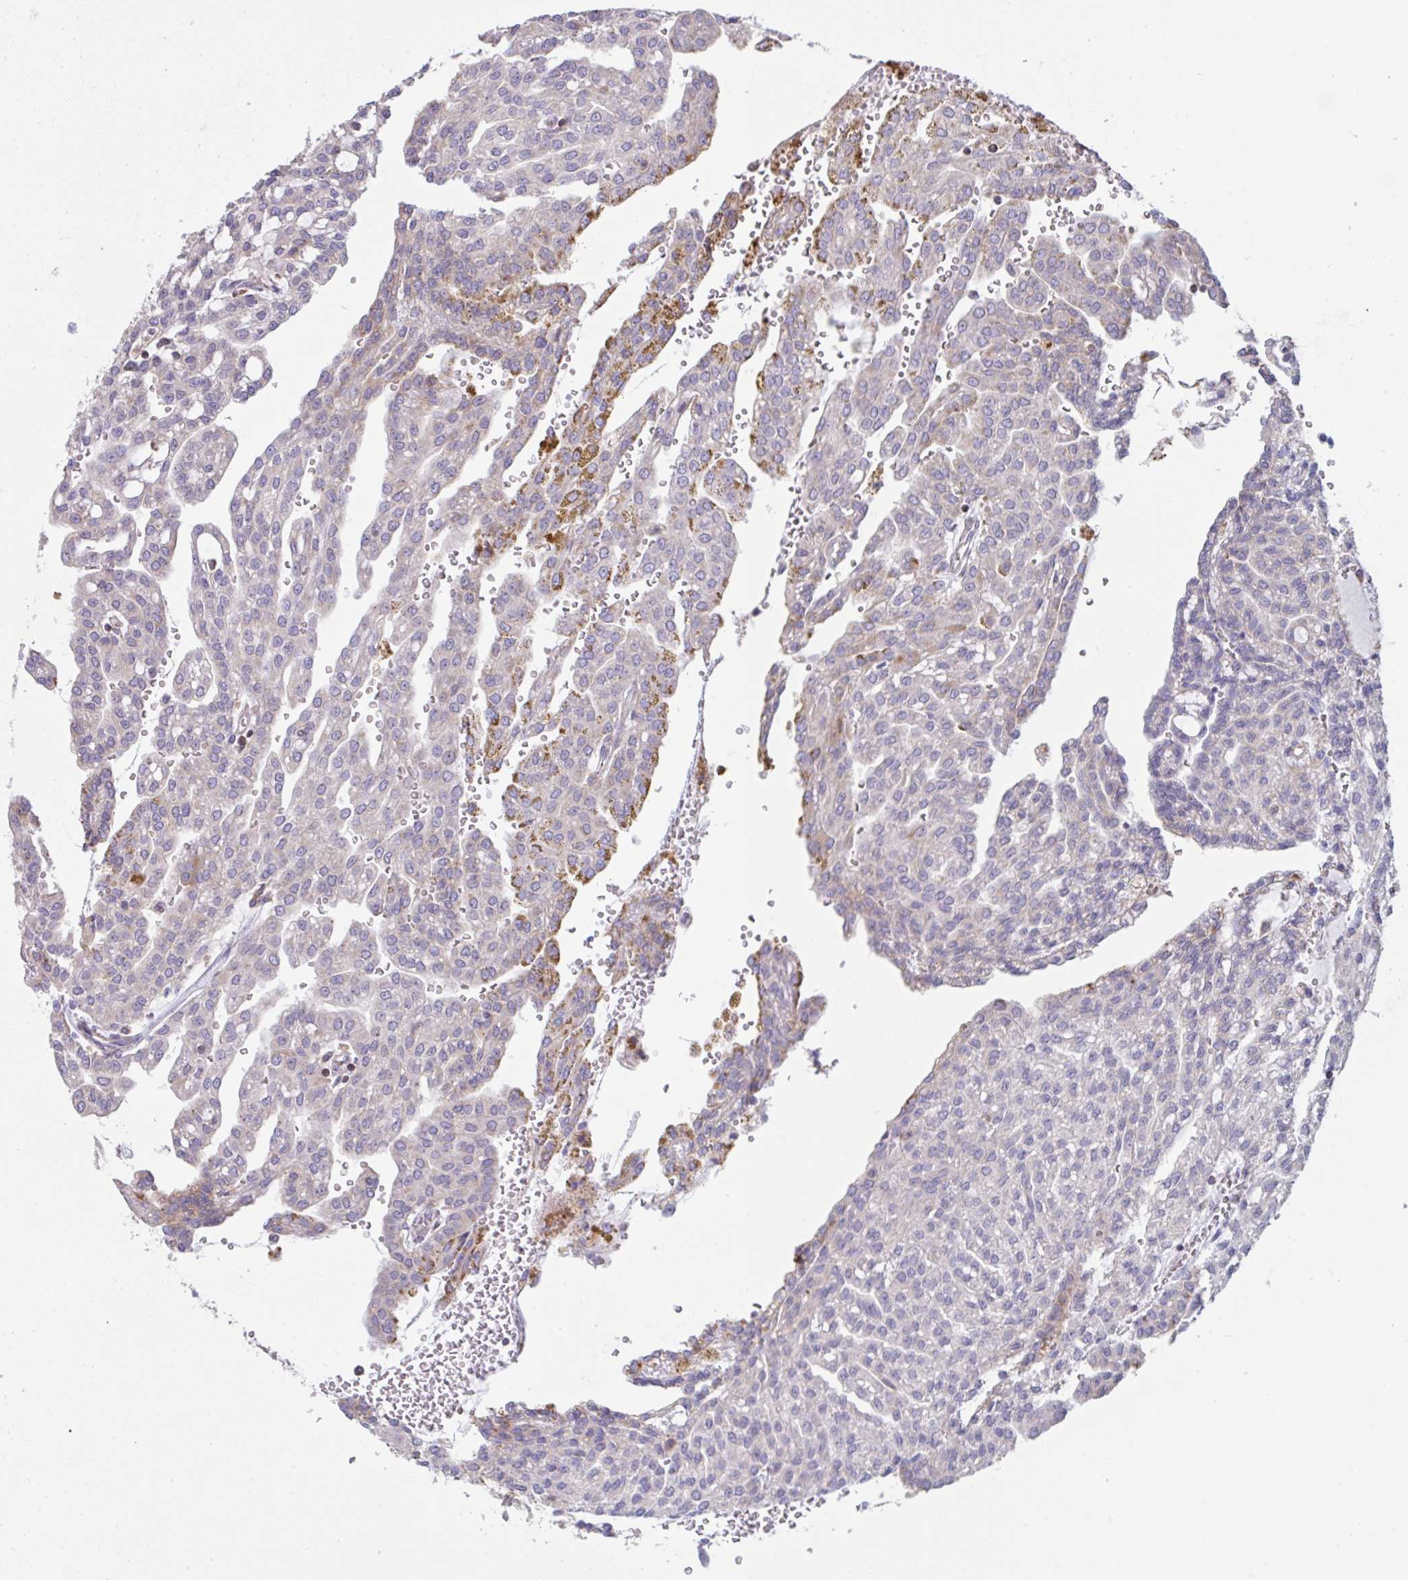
{"staining": {"intensity": "moderate", "quantity": "<25%", "location": "cytoplasmic/membranous"}, "tissue": "renal cancer", "cell_type": "Tumor cells", "image_type": "cancer", "snomed": [{"axis": "morphology", "description": "Adenocarcinoma, NOS"}, {"axis": "topography", "description": "Kidney"}], "caption": "Renal adenocarcinoma stained with DAB immunohistochemistry (IHC) displays low levels of moderate cytoplasmic/membranous staining in approximately <25% of tumor cells.", "gene": "MICOS10", "patient": {"sex": "male", "age": 63}}